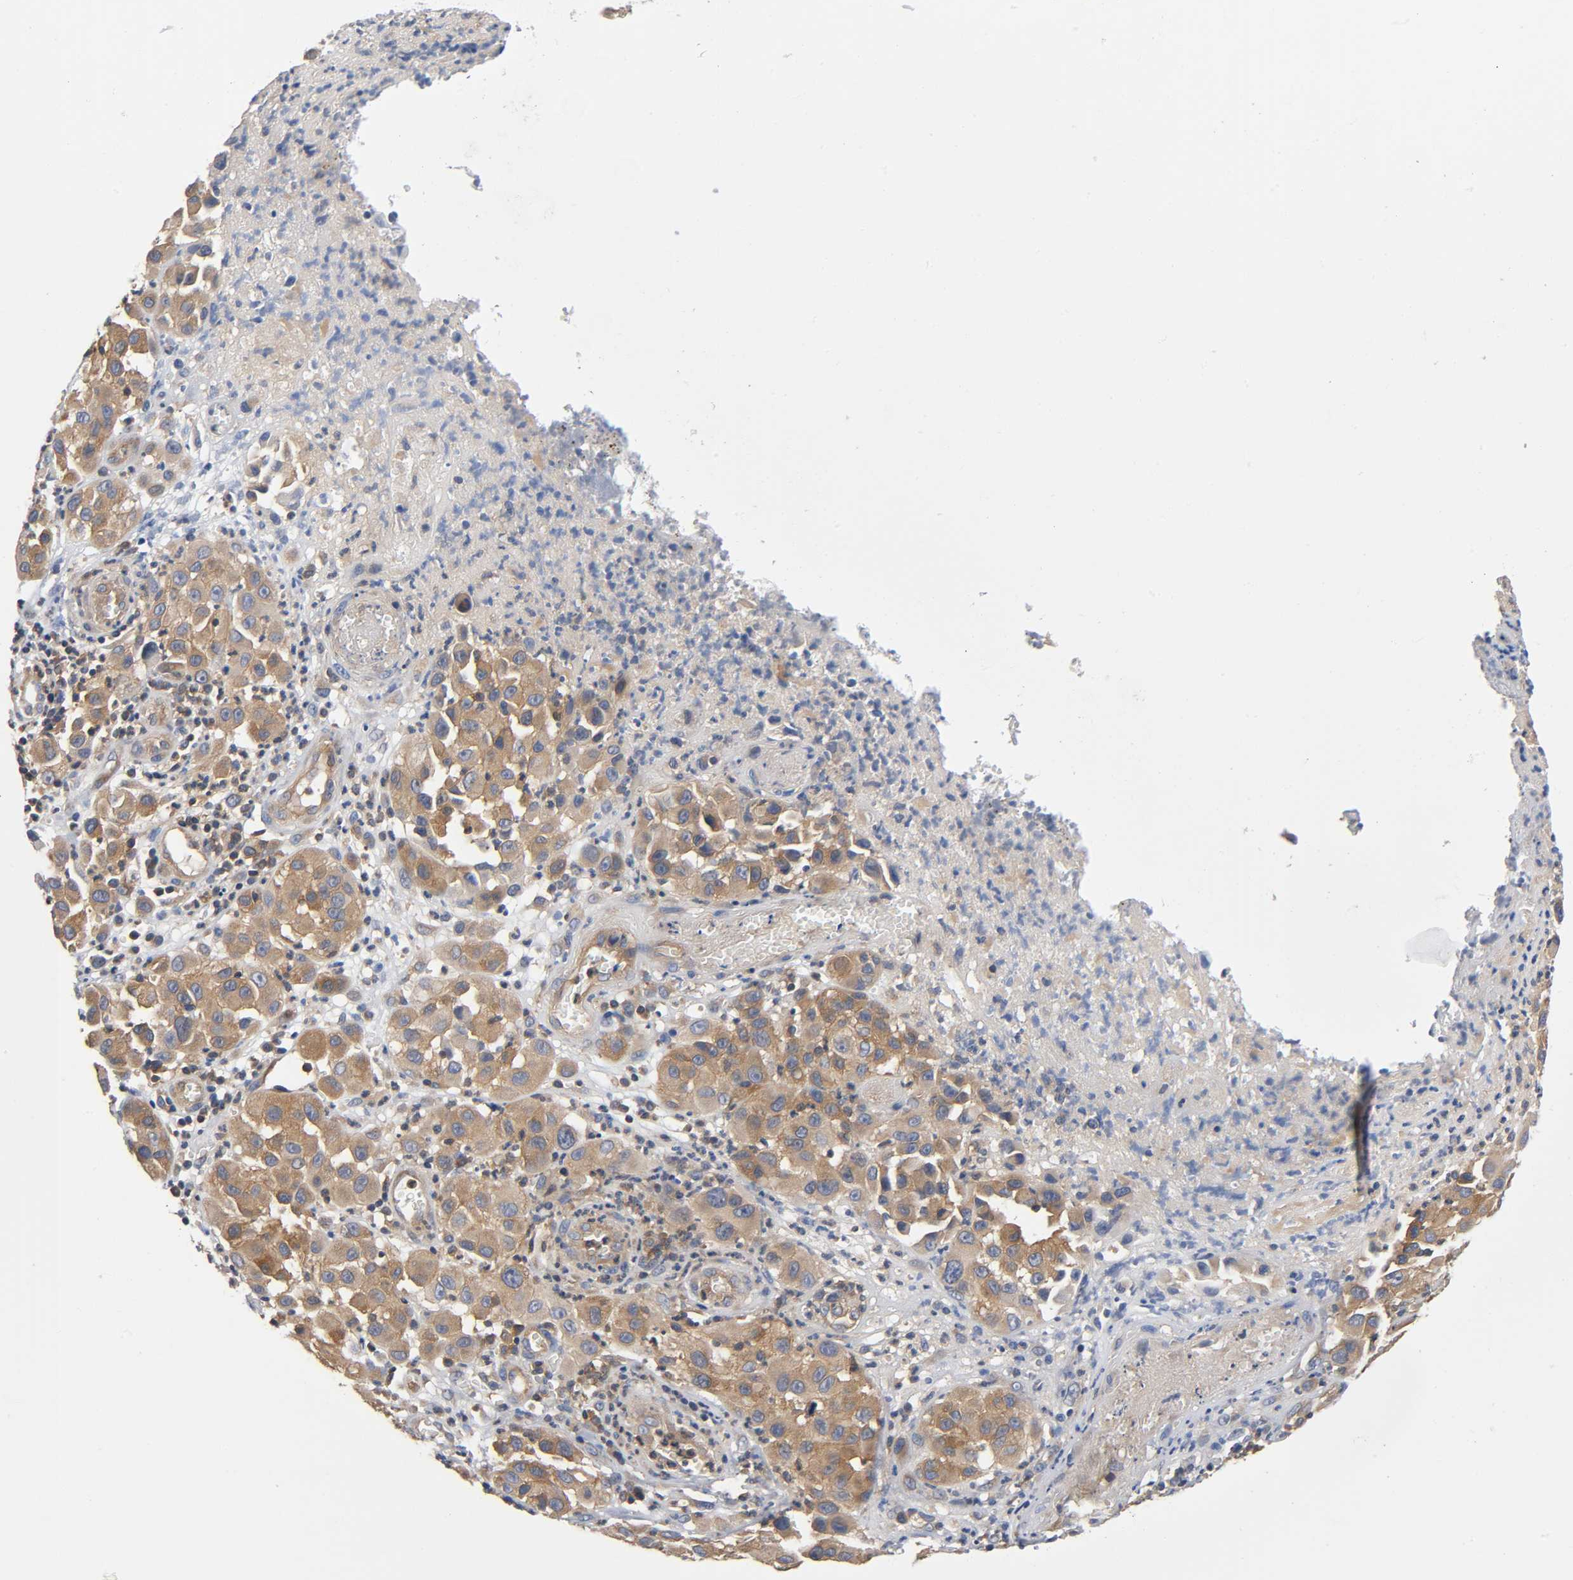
{"staining": {"intensity": "moderate", "quantity": ">75%", "location": "cytoplasmic/membranous"}, "tissue": "melanoma", "cell_type": "Tumor cells", "image_type": "cancer", "snomed": [{"axis": "morphology", "description": "Malignant melanoma, NOS"}, {"axis": "topography", "description": "Skin"}], "caption": "This is a histology image of IHC staining of melanoma, which shows moderate positivity in the cytoplasmic/membranous of tumor cells.", "gene": "PRKAB1", "patient": {"sex": "female", "age": 21}}